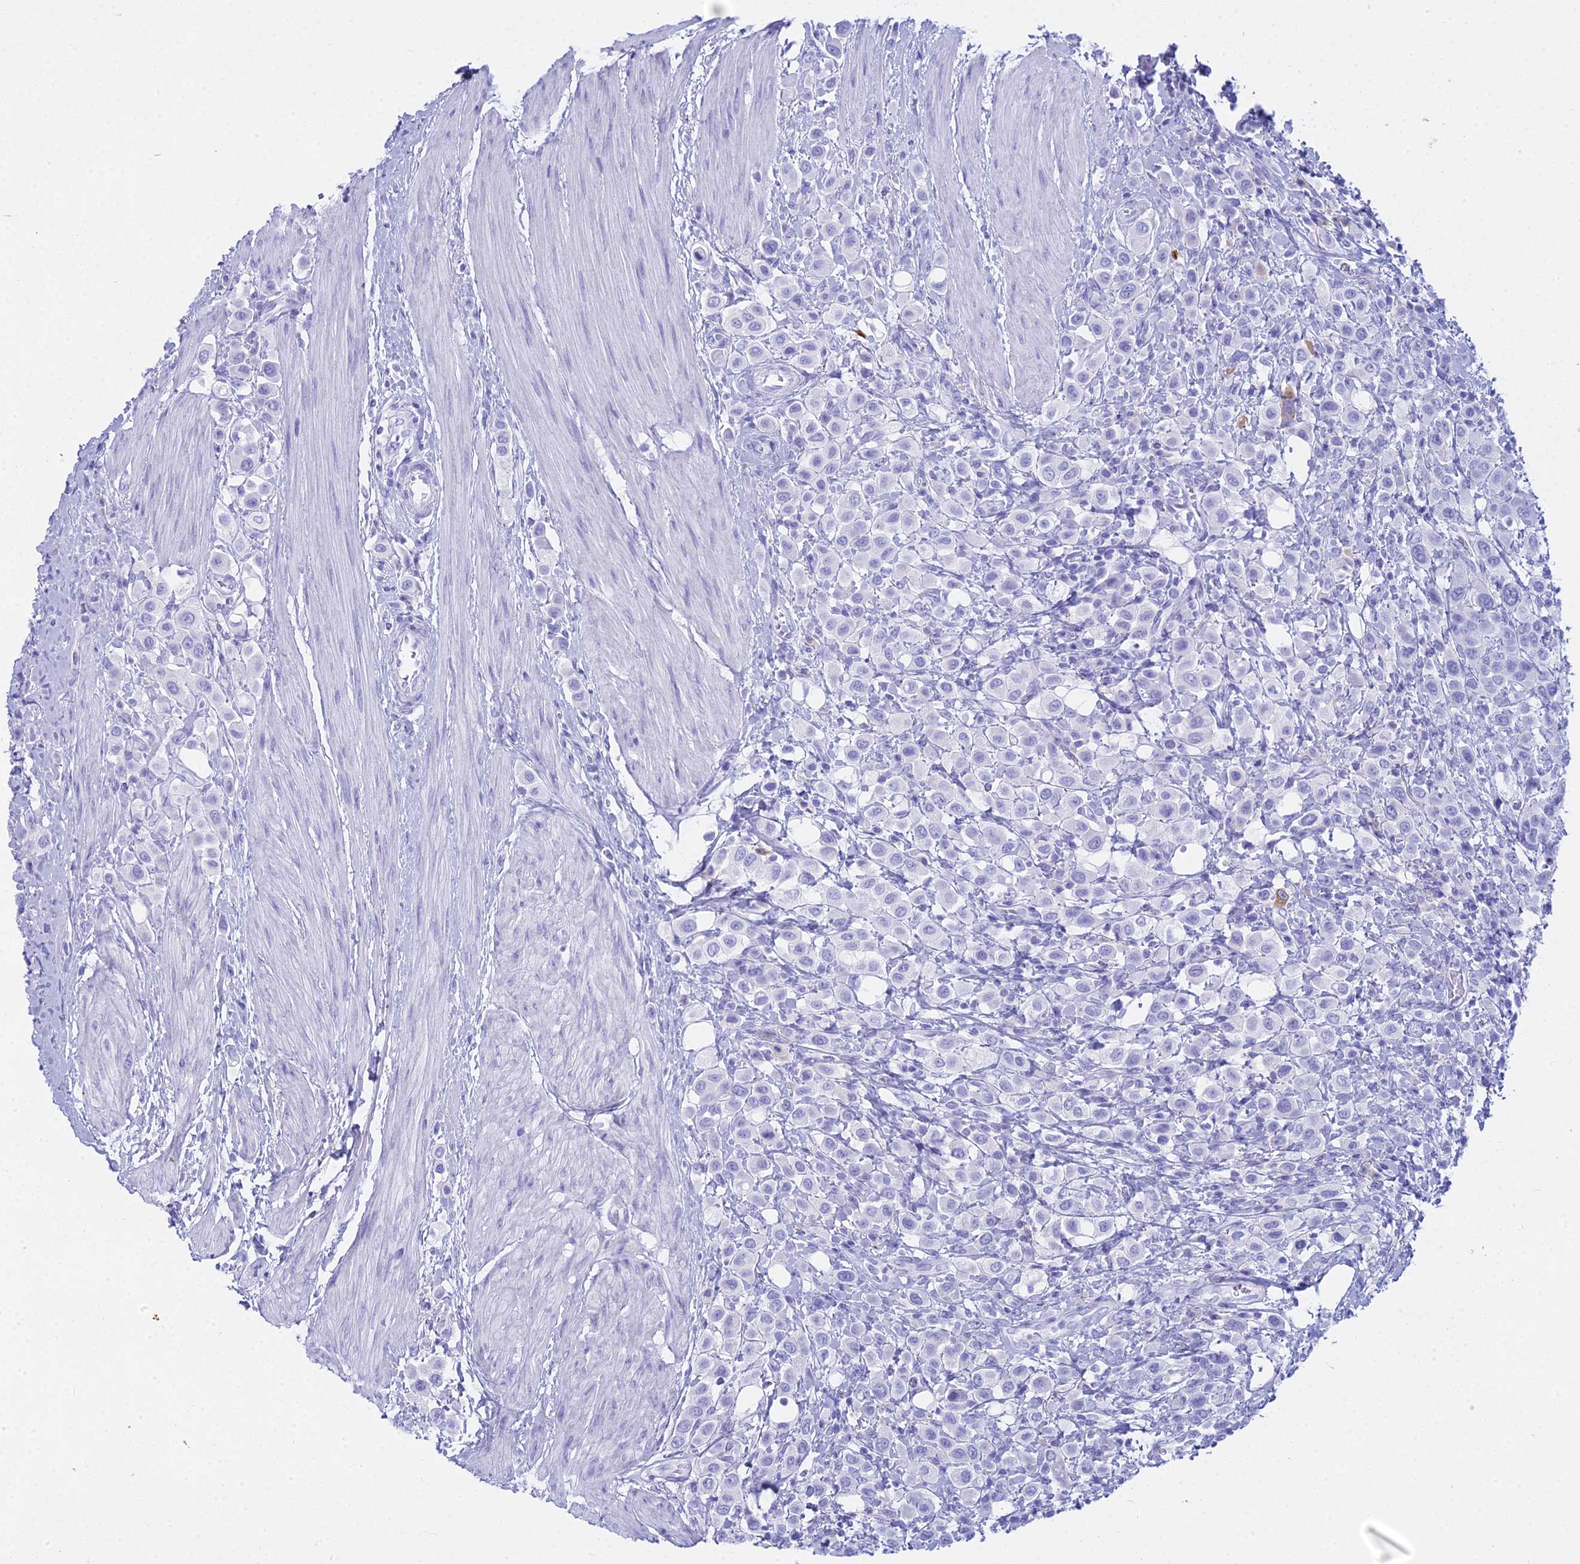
{"staining": {"intensity": "strong", "quantity": "<25%", "location": "cytoplasmic/membranous"}, "tissue": "urothelial cancer", "cell_type": "Tumor cells", "image_type": "cancer", "snomed": [{"axis": "morphology", "description": "Urothelial carcinoma, High grade"}, {"axis": "topography", "description": "Urinary bladder"}], "caption": "Urothelial carcinoma (high-grade) stained with a brown dye shows strong cytoplasmic/membranous positive positivity in about <25% of tumor cells.", "gene": "CGB2", "patient": {"sex": "male", "age": 50}}